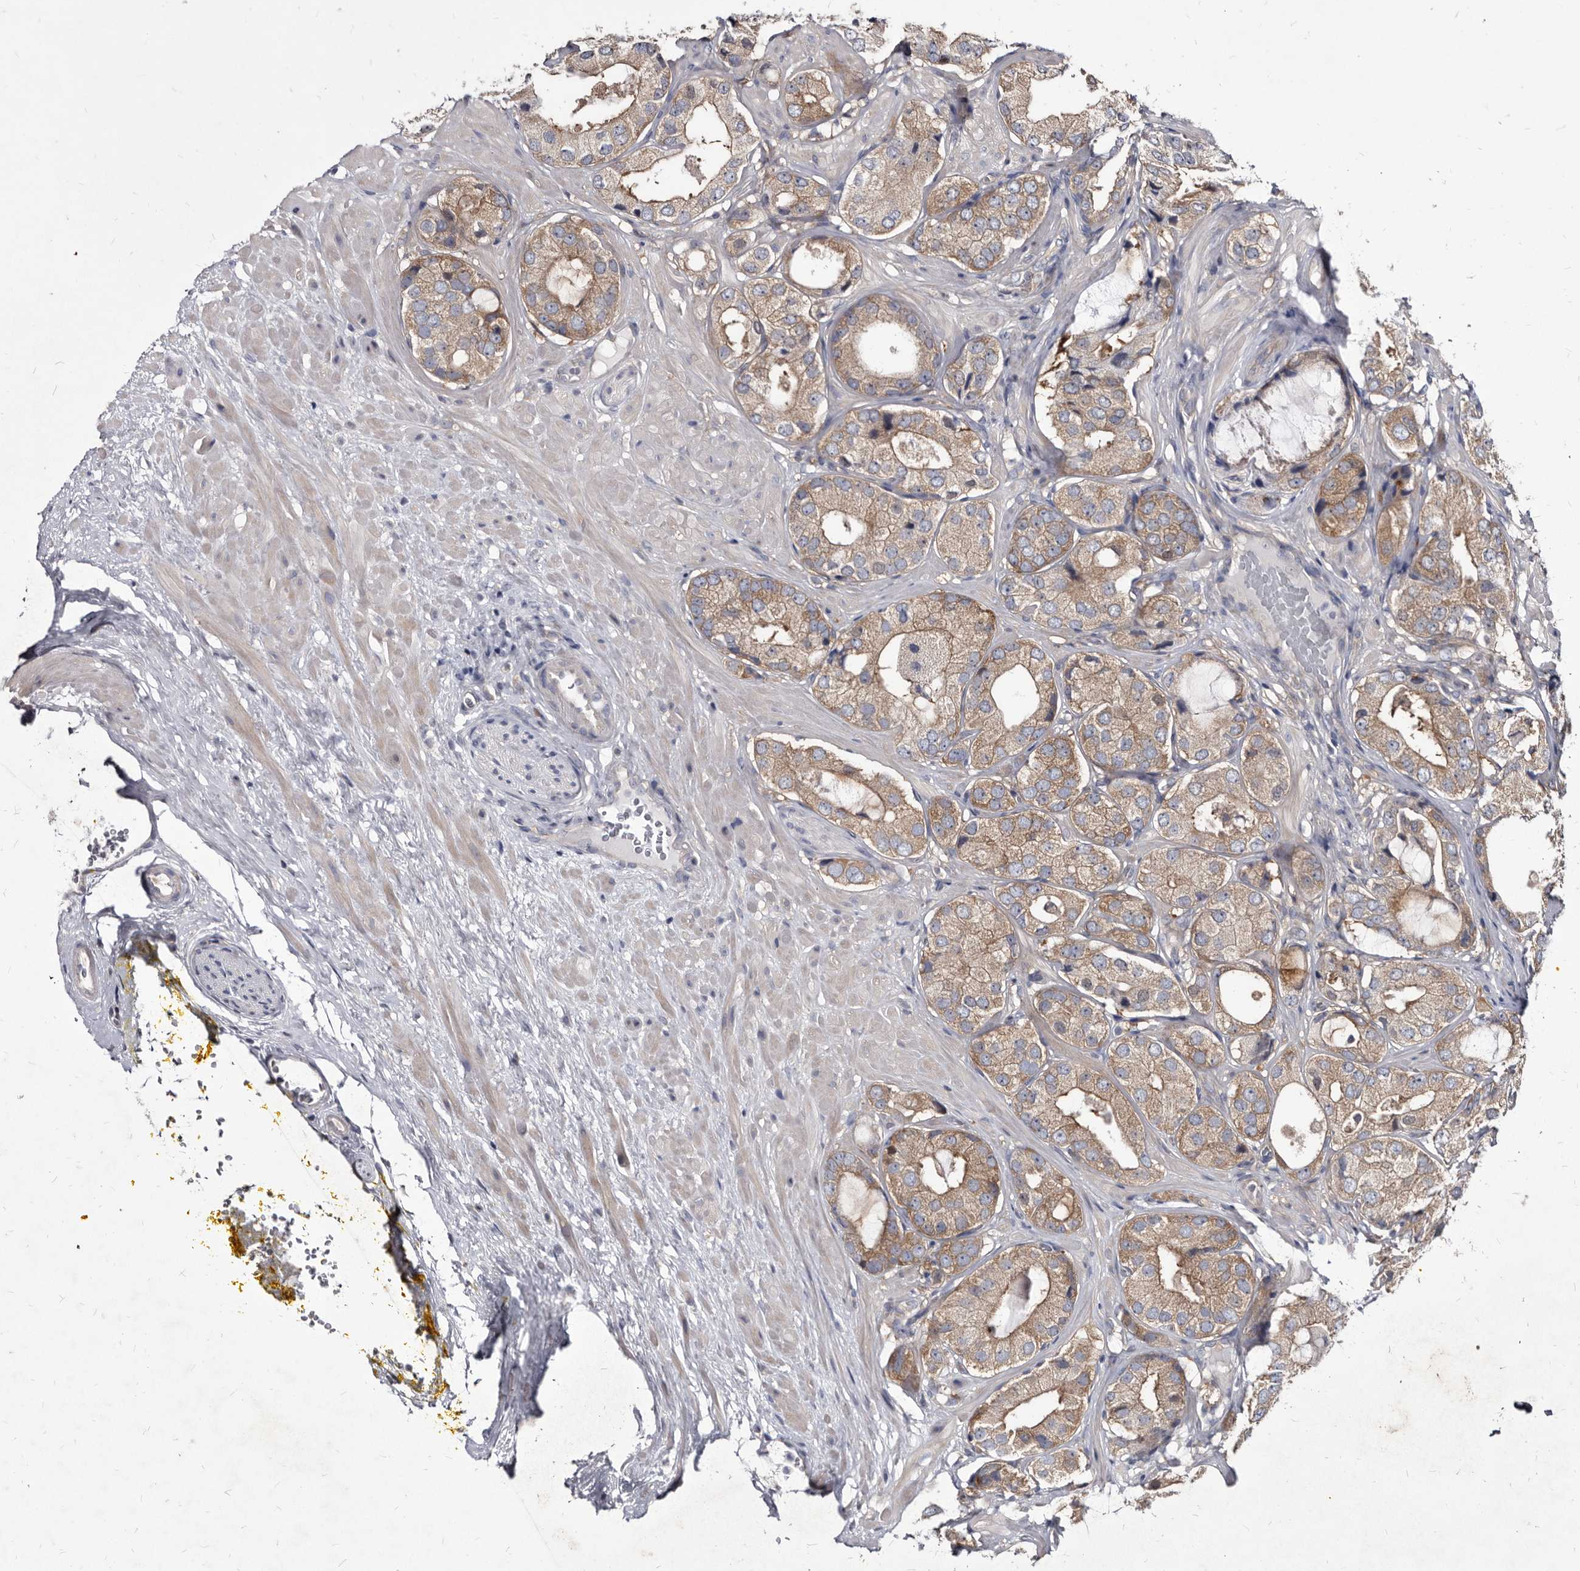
{"staining": {"intensity": "moderate", "quantity": ">75%", "location": "cytoplasmic/membranous"}, "tissue": "prostate cancer", "cell_type": "Tumor cells", "image_type": "cancer", "snomed": [{"axis": "morphology", "description": "Adenocarcinoma, High grade"}, {"axis": "topography", "description": "Prostate"}], "caption": "Immunohistochemical staining of human adenocarcinoma (high-grade) (prostate) shows medium levels of moderate cytoplasmic/membranous protein positivity in approximately >75% of tumor cells.", "gene": "ABCF2", "patient": {"sex": "male", "age": 59}}